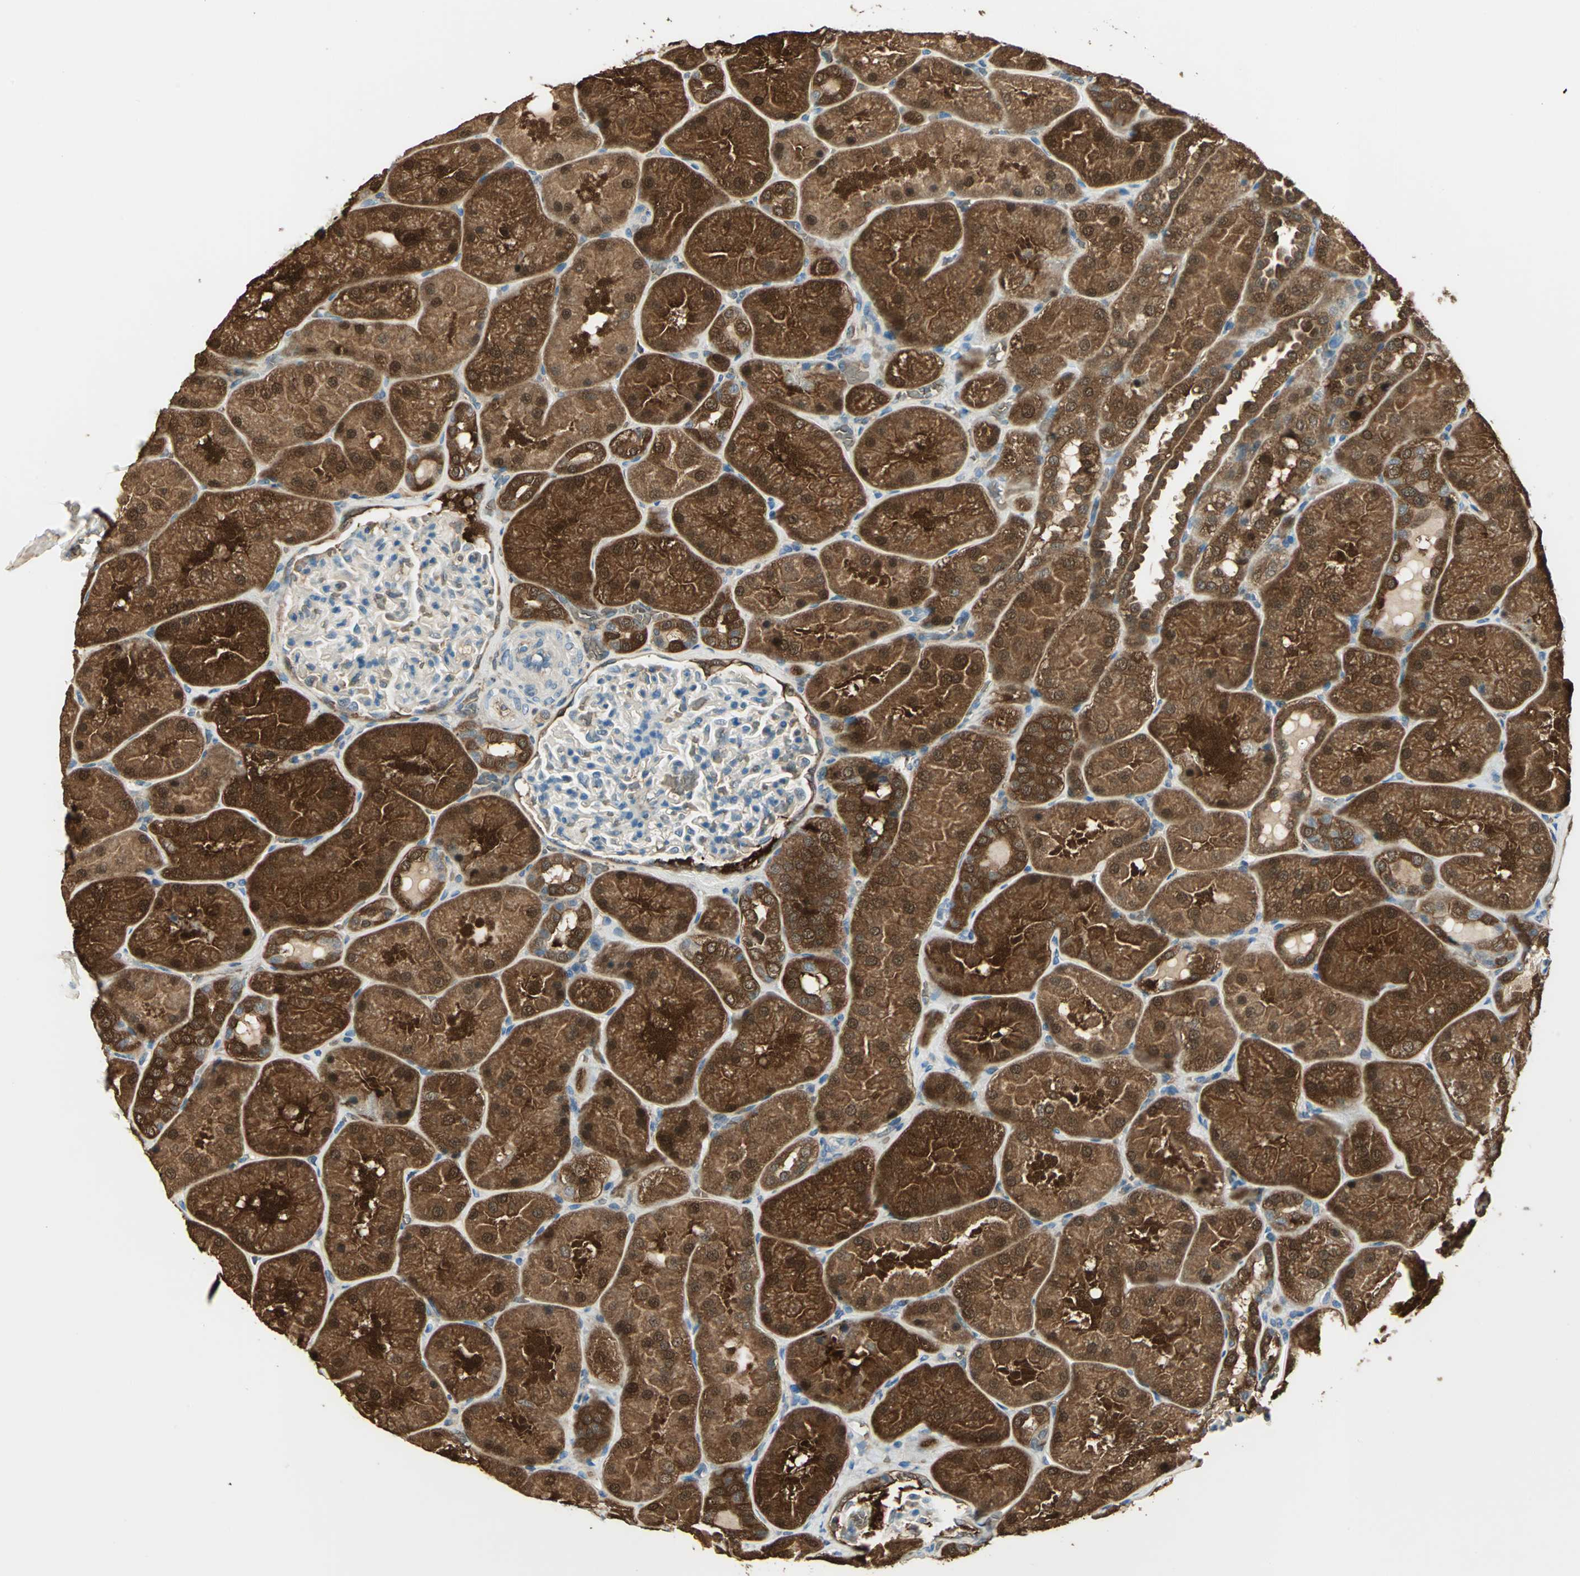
{"staining": {"intensity": "weak", "quantity": "25%-75%", "location": "cytoplasmic/membranous,nuclear"}, "tissue": "kidney", "cell_type": "Cells in glomeruli", "image_type": "normal", "snomed": [{"axis": "morphology", "description": "Normal tissue, NOS"}, {"axis": "topography", "description": "Kidney"}], "caption": "Normal kidney exhibits weak cytoplasmic/membranous,nuclear staining in approximately 25%-75% of cells in glomeruli, visualized by immunohistochemistry.", "gene": "DDAH1", "patient": {"sex": "male", "age": 28}}